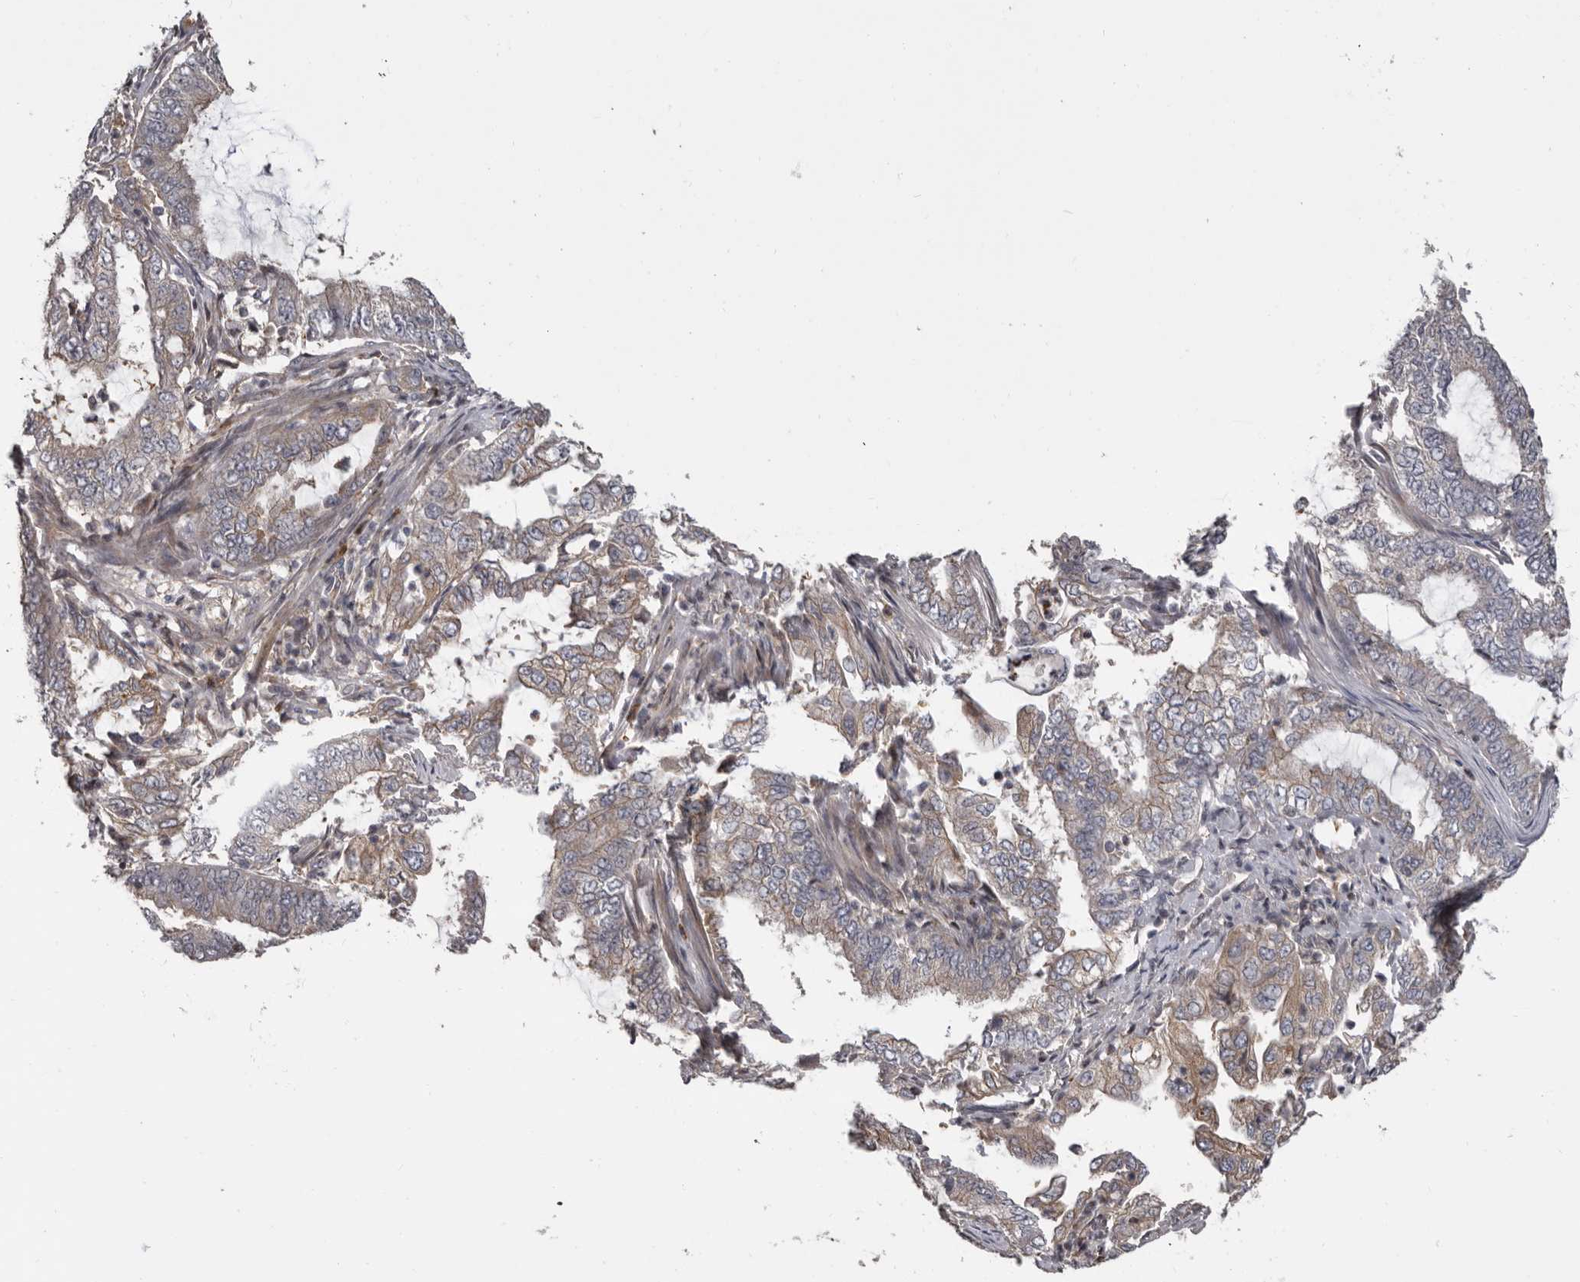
{"staining": {"intensity": "negative", "quantity": "none", "location": "none"}, "tissue": "endometrial cancer", "cell_type": "Tumor cells", "image_type": "cancer", "snomed": [{"axis": "morphology", "description": "Adenocarcinoma, NOS"}, {"axis": "topography", "description": "Endometrium"}], "caption": "The immunohistochemistry (IHC) histopathology image has no significant positivity in tumor cells of endometrial adenocarcinoma tissue. (Immunohistochemistry, brightfield microscopy, high magnification).", "gene": "FGFR4", "patient": {"sex": "female", "age": 49}}